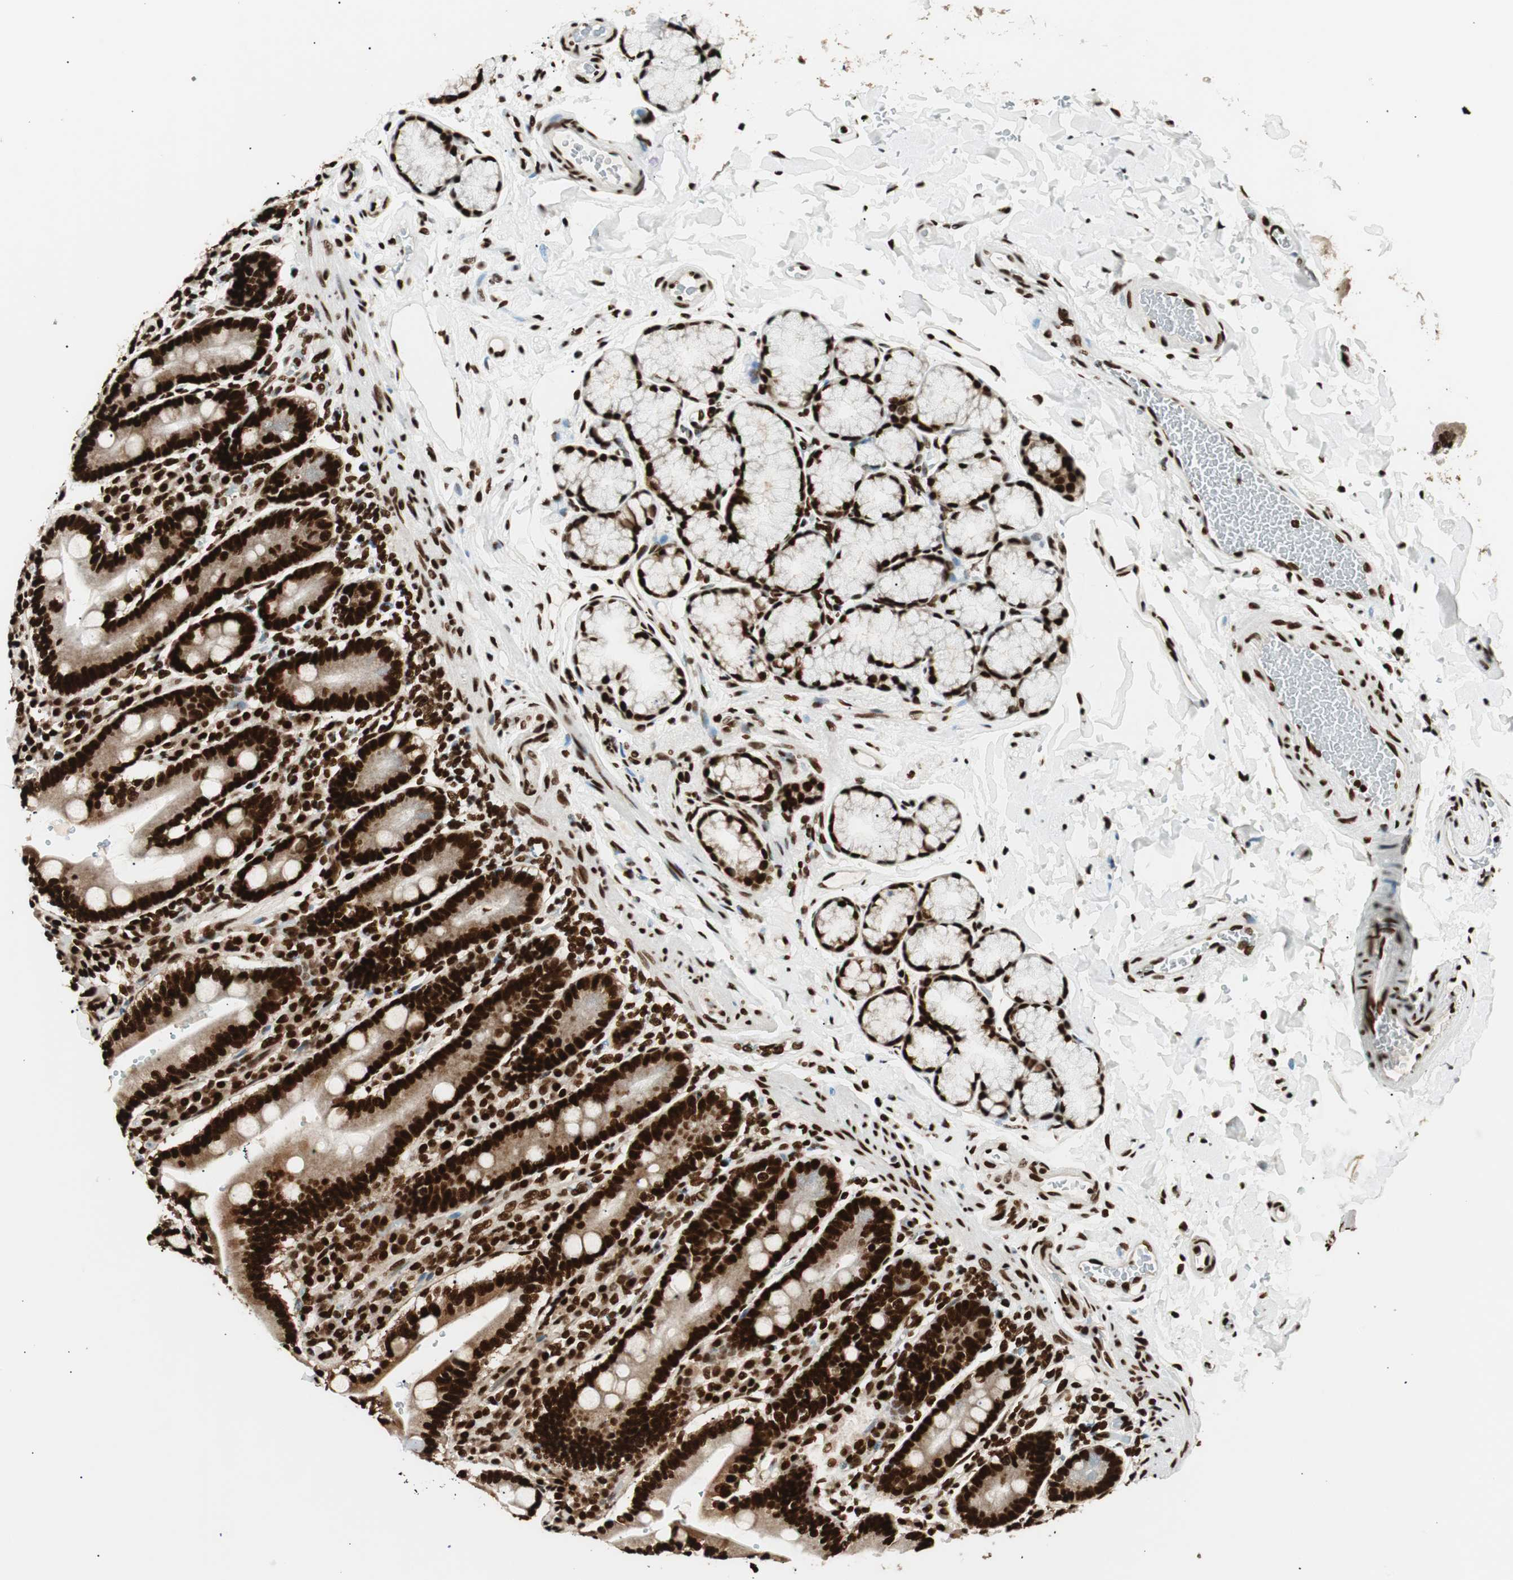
{"staining": {"intensity": "strong", "quantity": ">75%", "location": "nuclear"}, "tissue": "duodenum", "cell_type": "Glandular cells", "image_type": "normal", "snomed": [{"axis": "morphology", "description": "Normal tissue, NOS"}, {"axis": "topography", "description": "Small intestine, NOS"}], "caption": "DAB immunohistochemical staining of normal human duodenum reveals strong nuclear protein expression in approximately >75% of glandular cells. Using DAB (3,3'-diaminobenzidine) (brown) and hematoxylin (blue) stains, captured at high magnification using brightfield microscopy.", "gene": "EWSR1", "patient": {"sex": "female", "age": 71}}